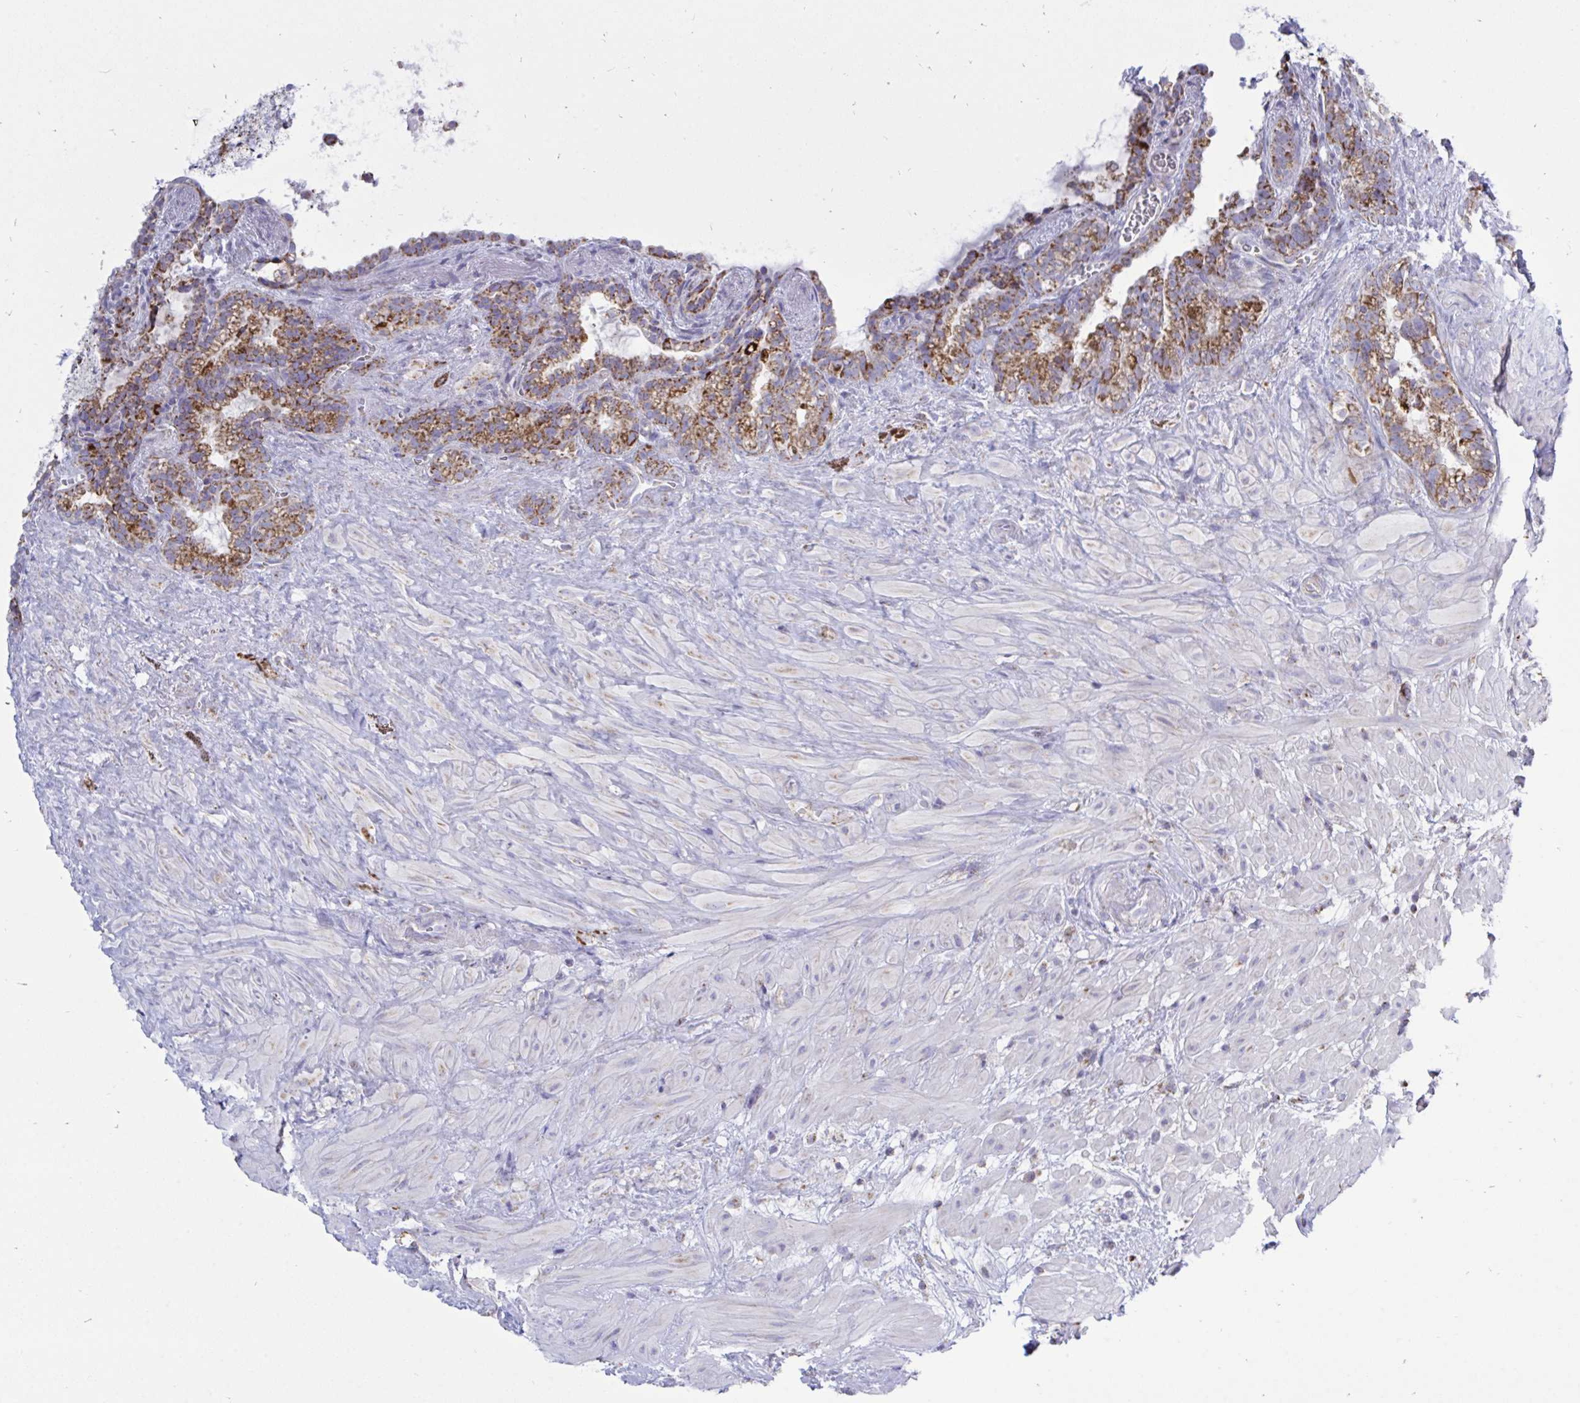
{"staining": {"intensity": "moderate", "quantity": "25%-75%", "location": "cytoplasmic/membranous"}, "tissue": "seminal vesicle", "cell_type": "Glandular cells", "image_type": "normal", "snomed": [{"axis": "morphology", "description": "Normal tissue, NOS"}, {"axis": "topography", "description": "Seminal veicle"}], "caption": "Normal seminal vesicle was stained to show a protein in brown. There is medium levels of moderate cytoplasmic/membranous positivity in about 25%-75% of glandular cells.", "gene": "HSPE1", "patient": {"sex": "male", "age": 76}}